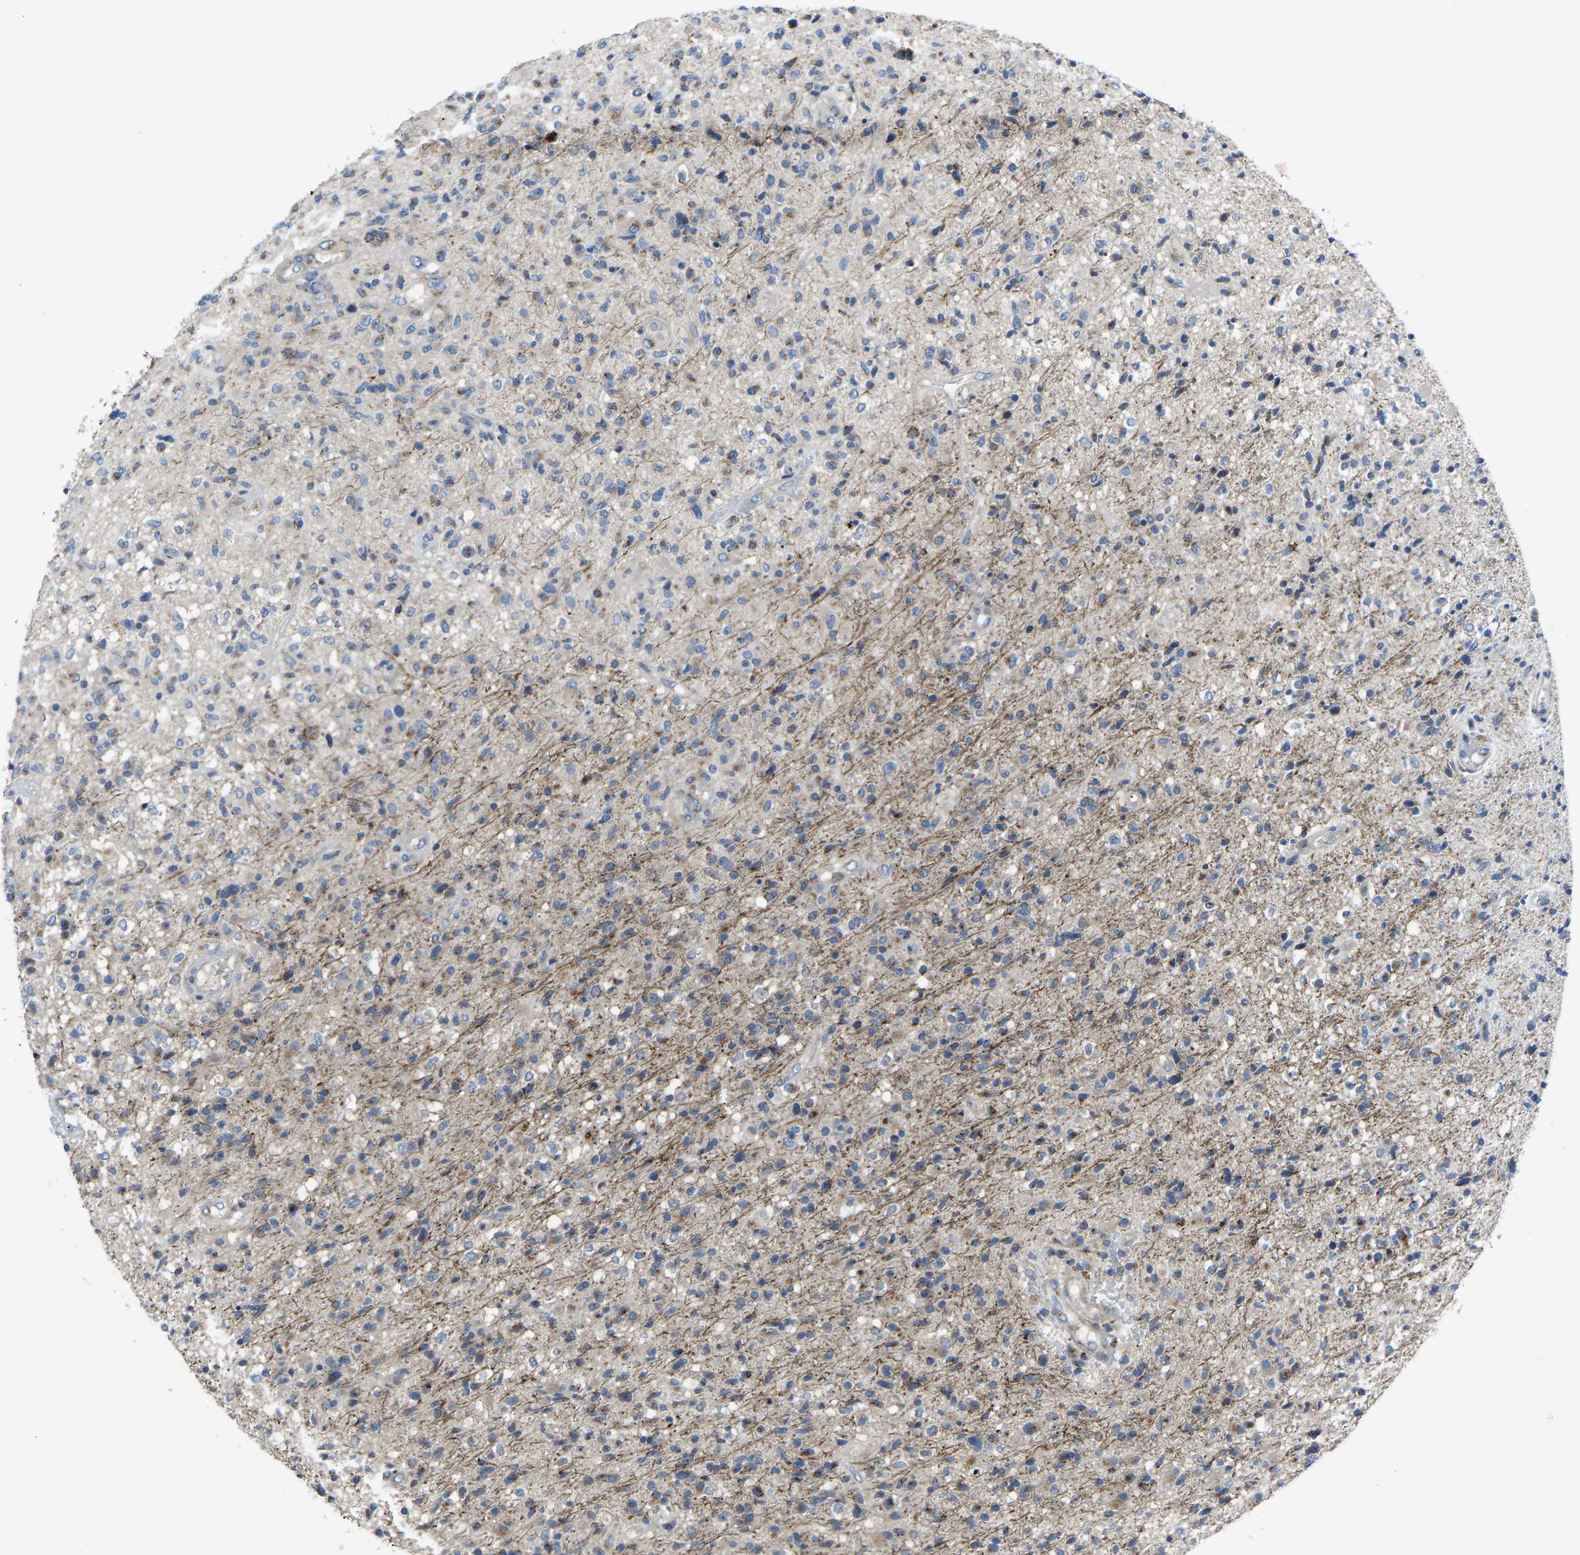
{"staining": {"intensity": "moderate", "quantity": "<25%", "location": "cytoplasmic/membranous"}, "tissue": "glioma", "cell_type": "Tumor cells", "image_type": "cancer", "snomed": [{"axis": "morphology", "description": "Glioma, malignant, High grade"}, {"axis": "topography", "description": "Brain"}], "caption": "Immunohistochemistry (IHC) (DAB) staining of human glioma demonstrates moderate cytoplasmic/membranous protein expression in approximately <25% of tumor cells.", "gene": "CANT1", "patient": {"sex": "male", "age": 72}}